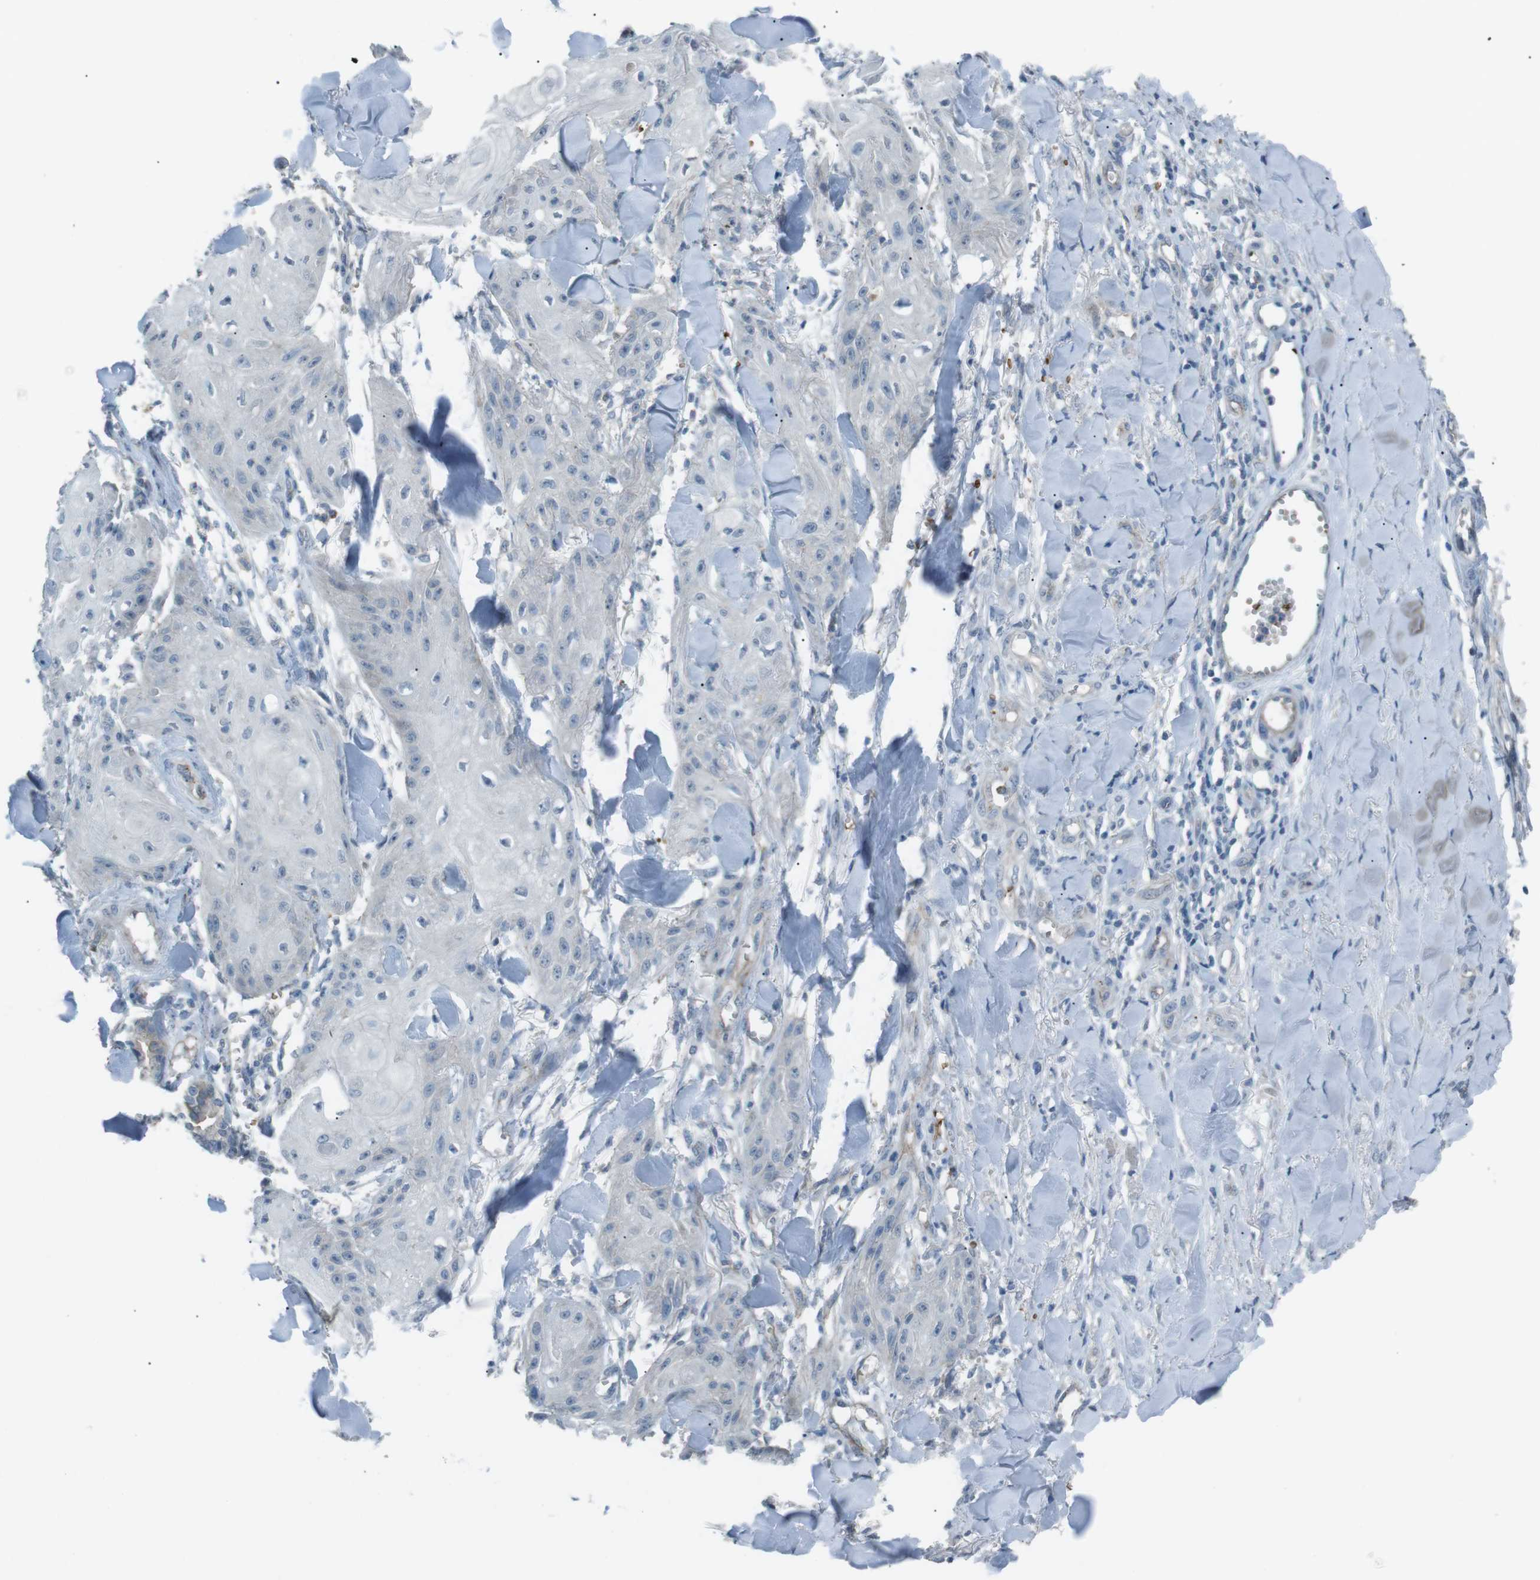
{"staining": {"intensity": "negative", "quantity": "none", "location": "none"}, "tissue": "skin cancer", "cell_type": "Tumor cells", "image_type": "cancer", "snomed": [{"axis": "morphology", "description": "Squamous cell carcinoma, NOS"}, {"axis": "topography", "description": "Skin"}], "caption": "Tumor cells are negative for protein expression in human skin cancer. Brightfield microscopy of immunohistochemistry stained with DAB (3,3'-diaminobenzidine) (brown) and hematoxylin (blue), captured at high magnification.", "gene": "SPTA1", "patient": {"sex": "male", "age": 74}}